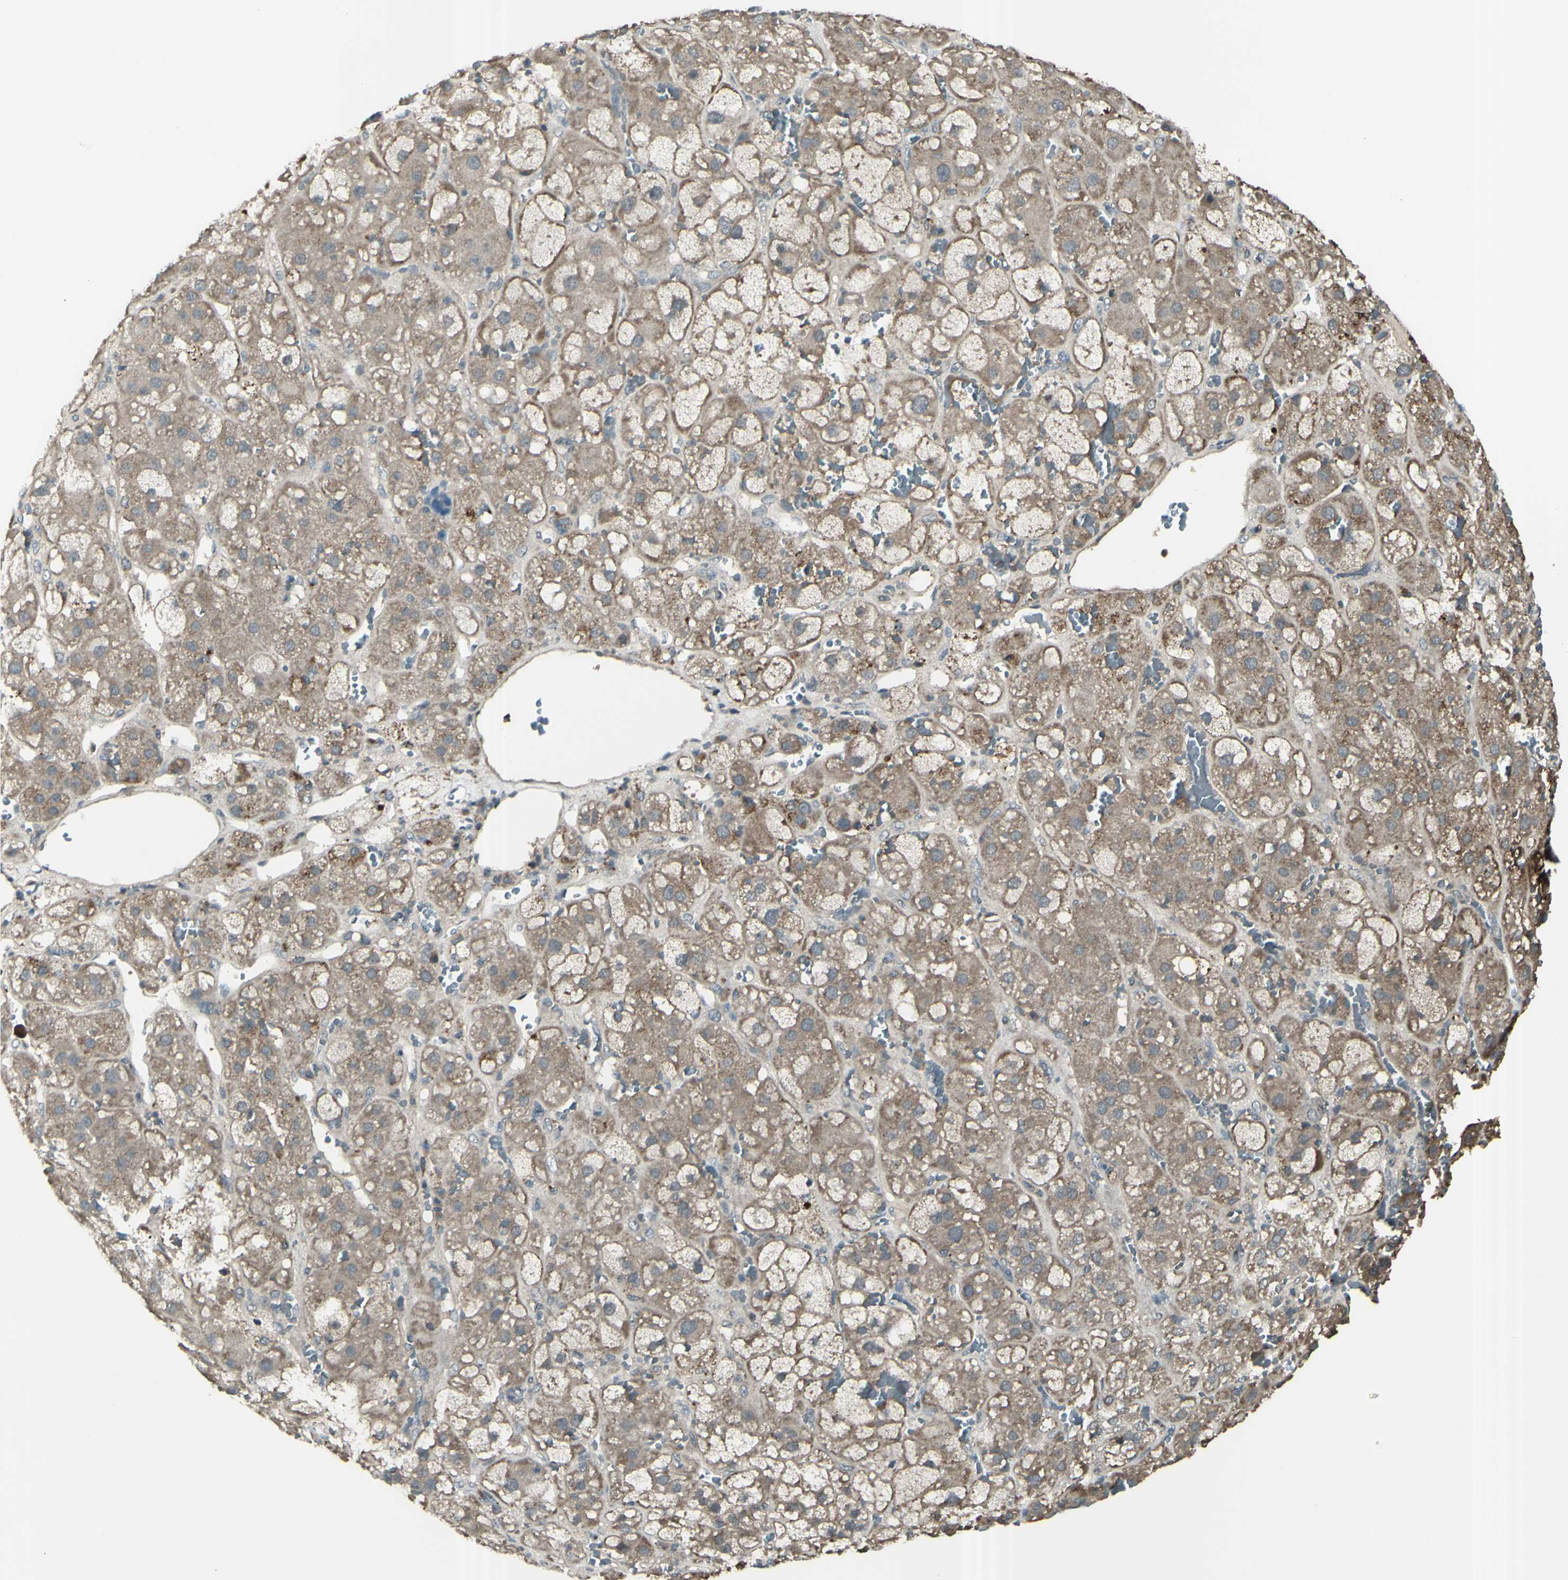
{"staining": {"intensity": "moderate", "quantity": ">75%", "location": "cytoplasmic/membranous,nuclear"}, "tissue": "adrenal gland", "cell_type": "Glandular cells", "image_type": "normal", "snomed": [{"axis": "morphology", "description": "Normal tissue, NOS"}, {"axis": "topography", "description": "Adrenal gland"}], "caption": "A medium amount of moderate cytoplasmic/membranous,nuclear expression is seen in approximately >75% of glandular cells in benign adrenal gland.", "gene": "GNAS", "patient": {"sex": "female", "age": 47}}